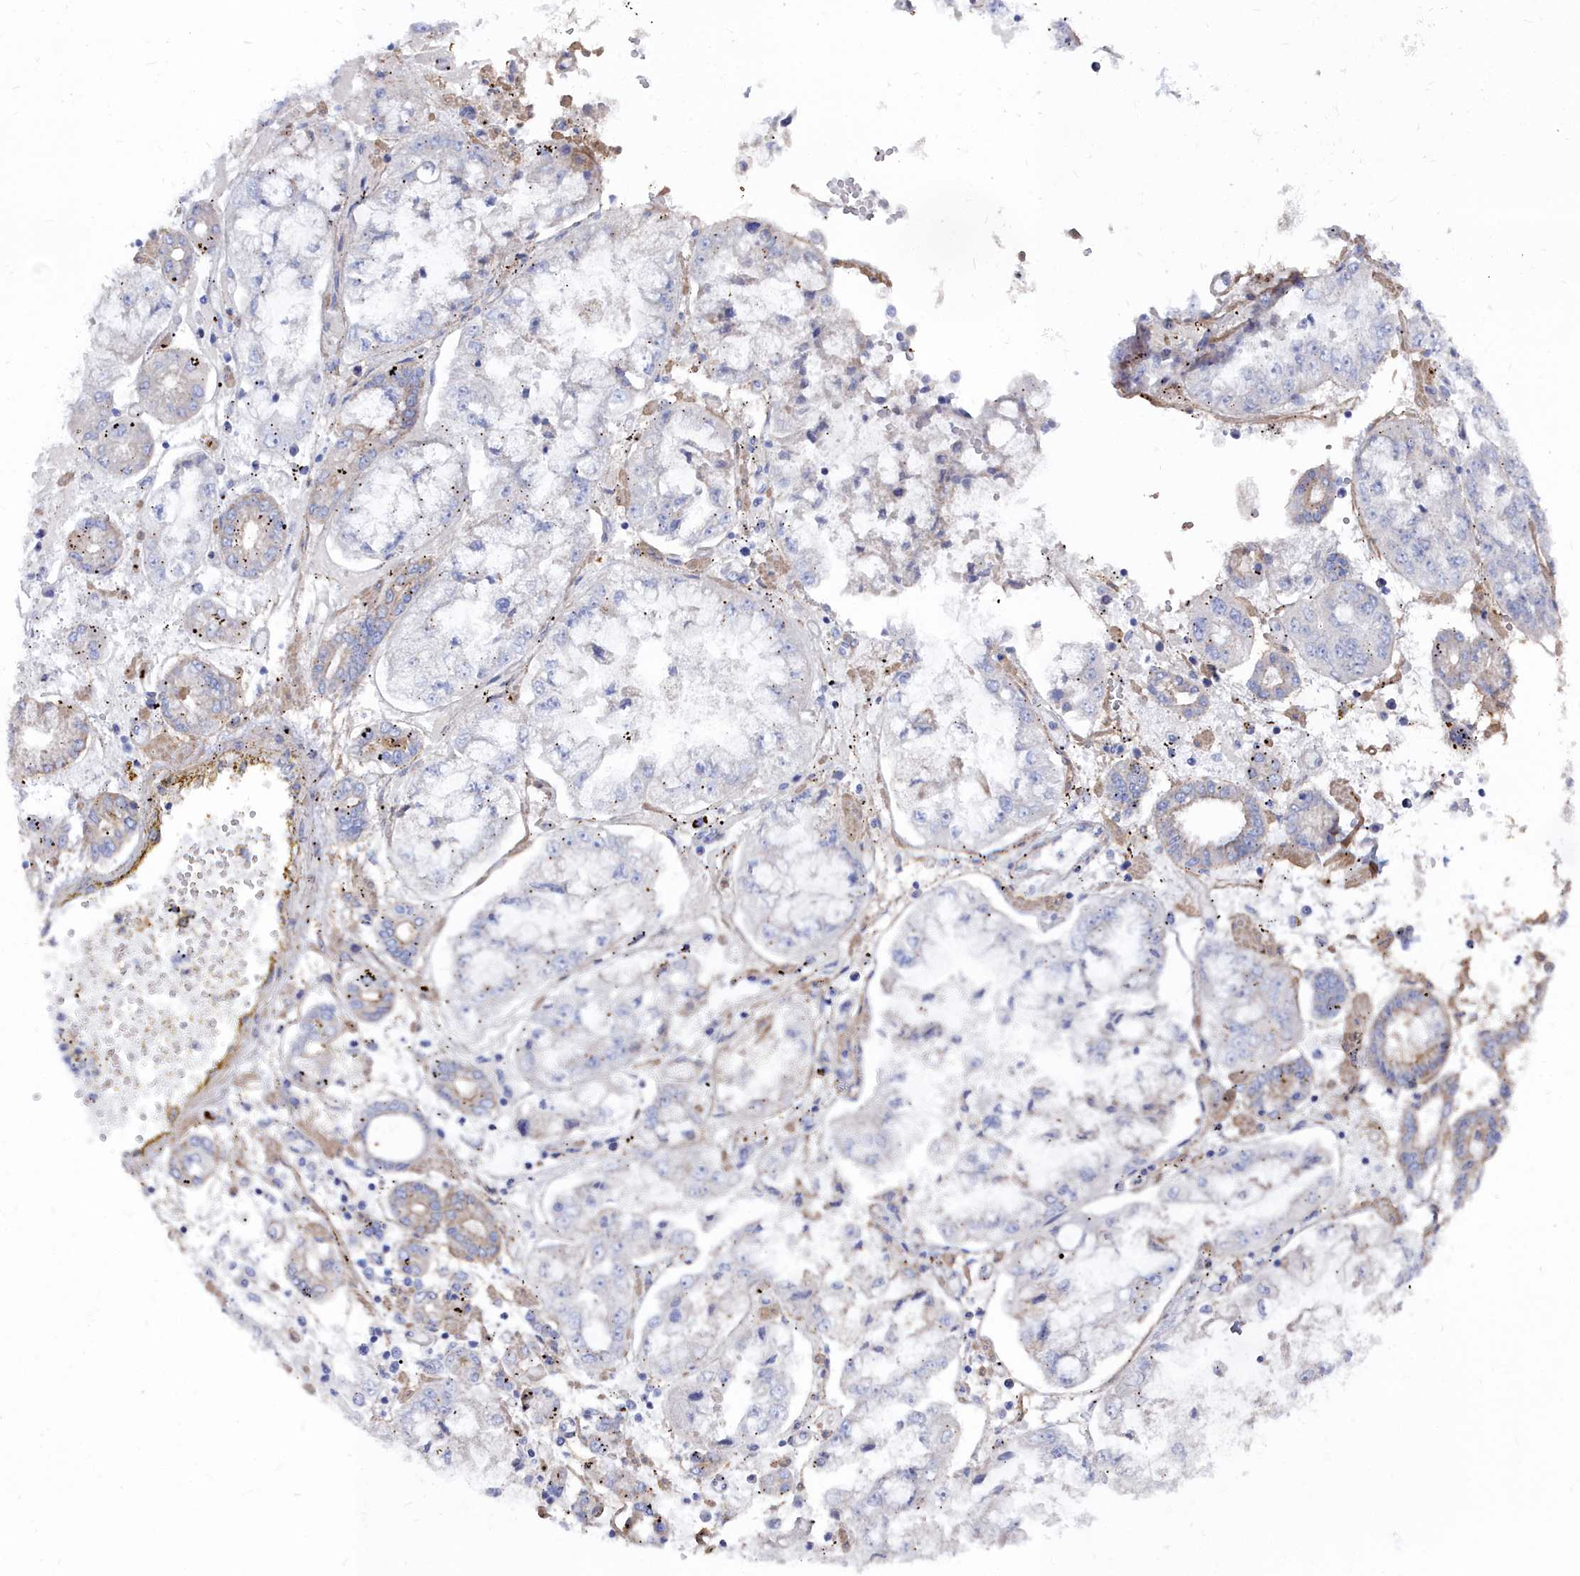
{"staining": {"intensity": "negative", "quantity": "none", "location": "none"}, "tissue": "stomach cancer", "cell_type": "Tumor cells", "image_type": "cancer", "snomed": [{"axis": "morphology", "description": "Adenocarcinoma, NOS"}, {"axis": "topography", "description": "Stomach"}], "caption": "The micrograph displays no staining of tumor cells in stomach cancer (adenocarcinoma).", "gene": "SHISAL2A", "patient": {"sex": "male", "age": 76}}